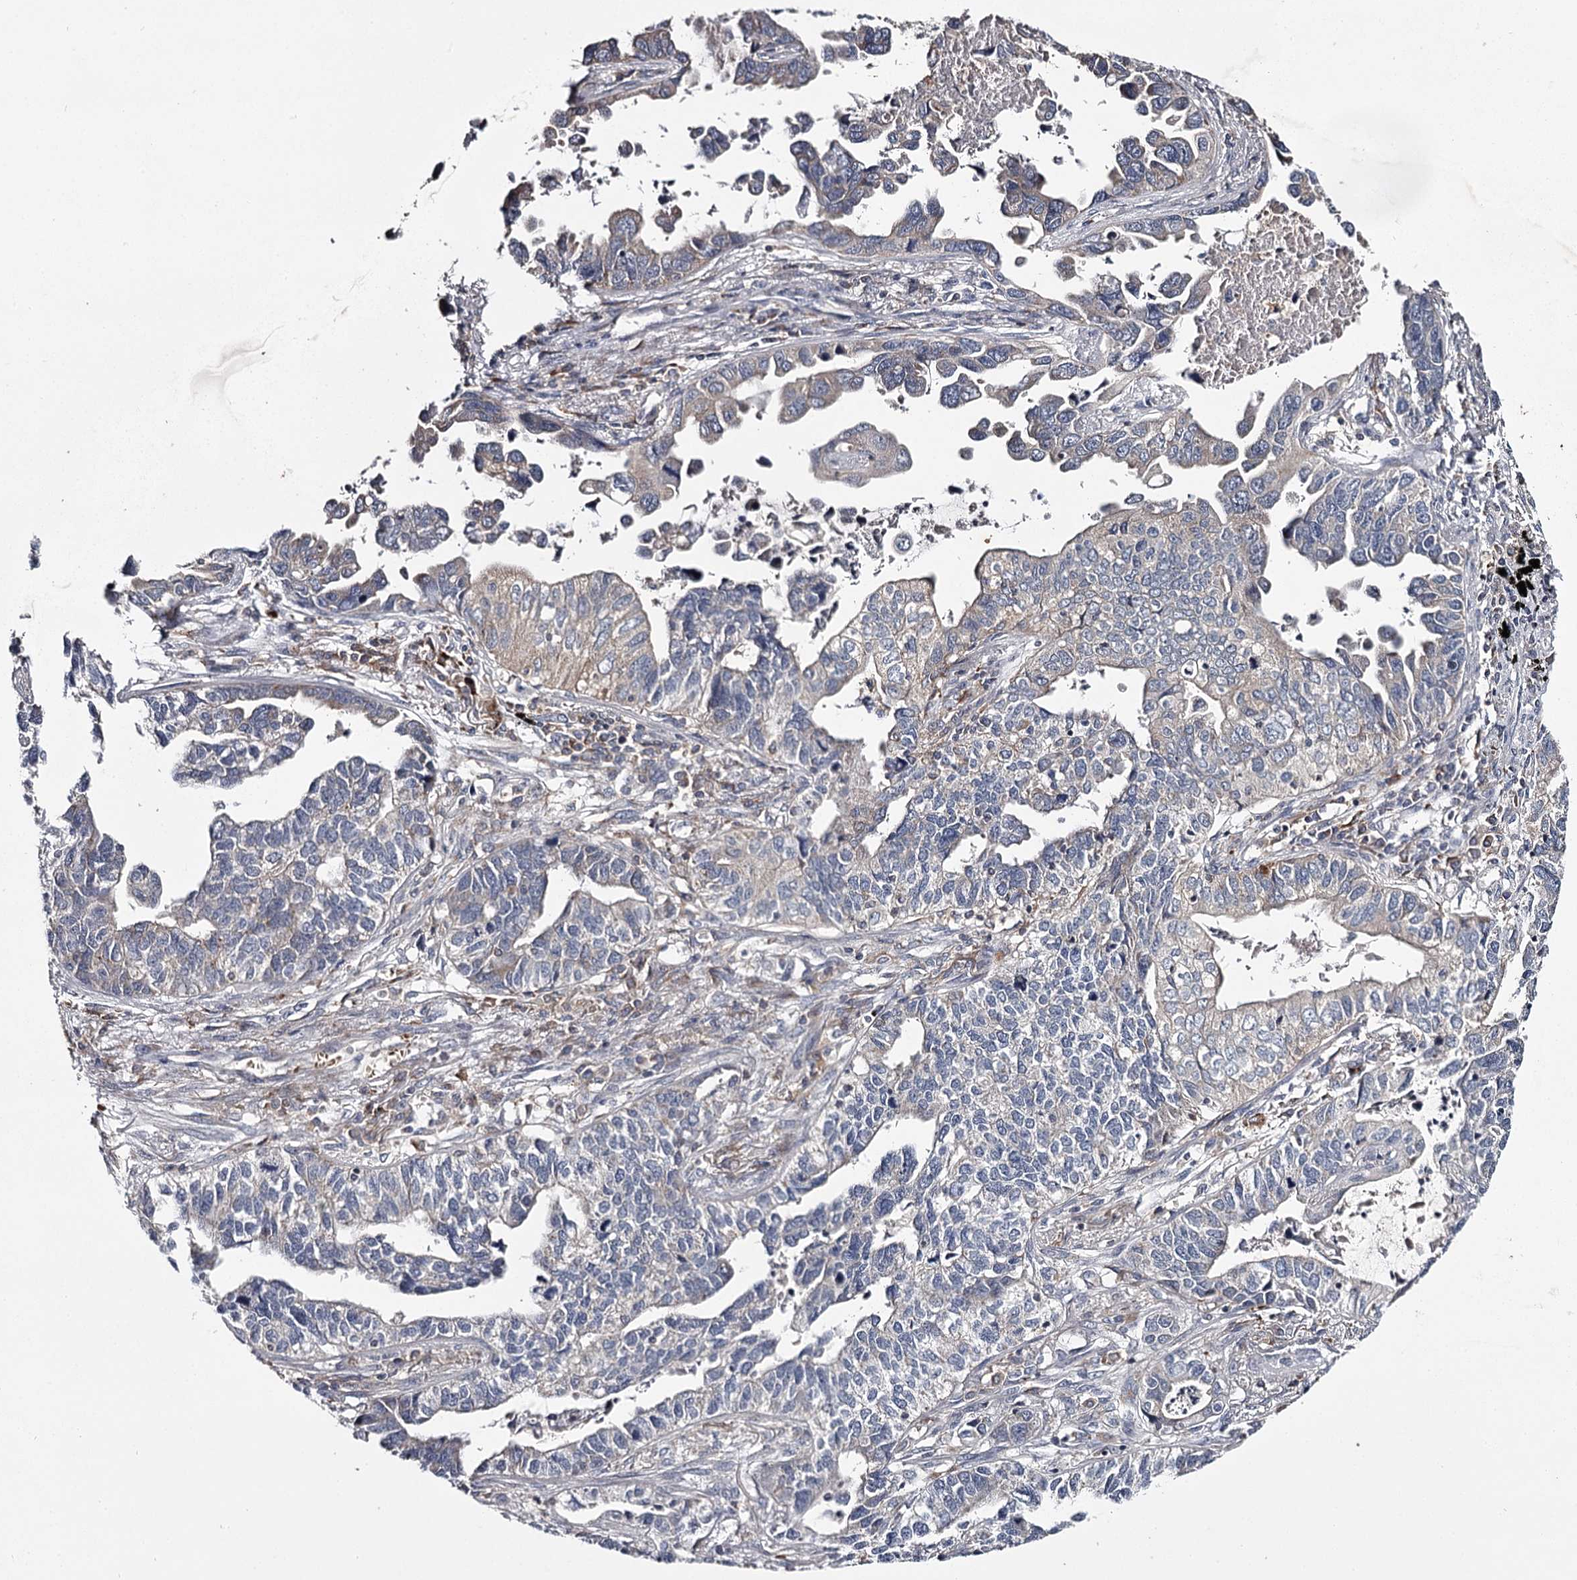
{"staining": {"intensity": "weak", "quantity": "<25%", "location": "cytoplasmic/membranous"}, "tissue": "lung cancer", "cell_type": "Tumor cells", "image_type": "cancer", "snomed": [{"axis": "morphology", "description": "Adenocarcinoma, NOS"}, {"axis": "topography", "description": "Lung"}], "caption": "Tumor cells are negative for protein expression in human lung adenocarcinoma. (Immunohistochemistry (ihc), brightfield microscopy, high magnification).", "gene": "RASSF6", "patient": {"sex": "male", "age": 67}}